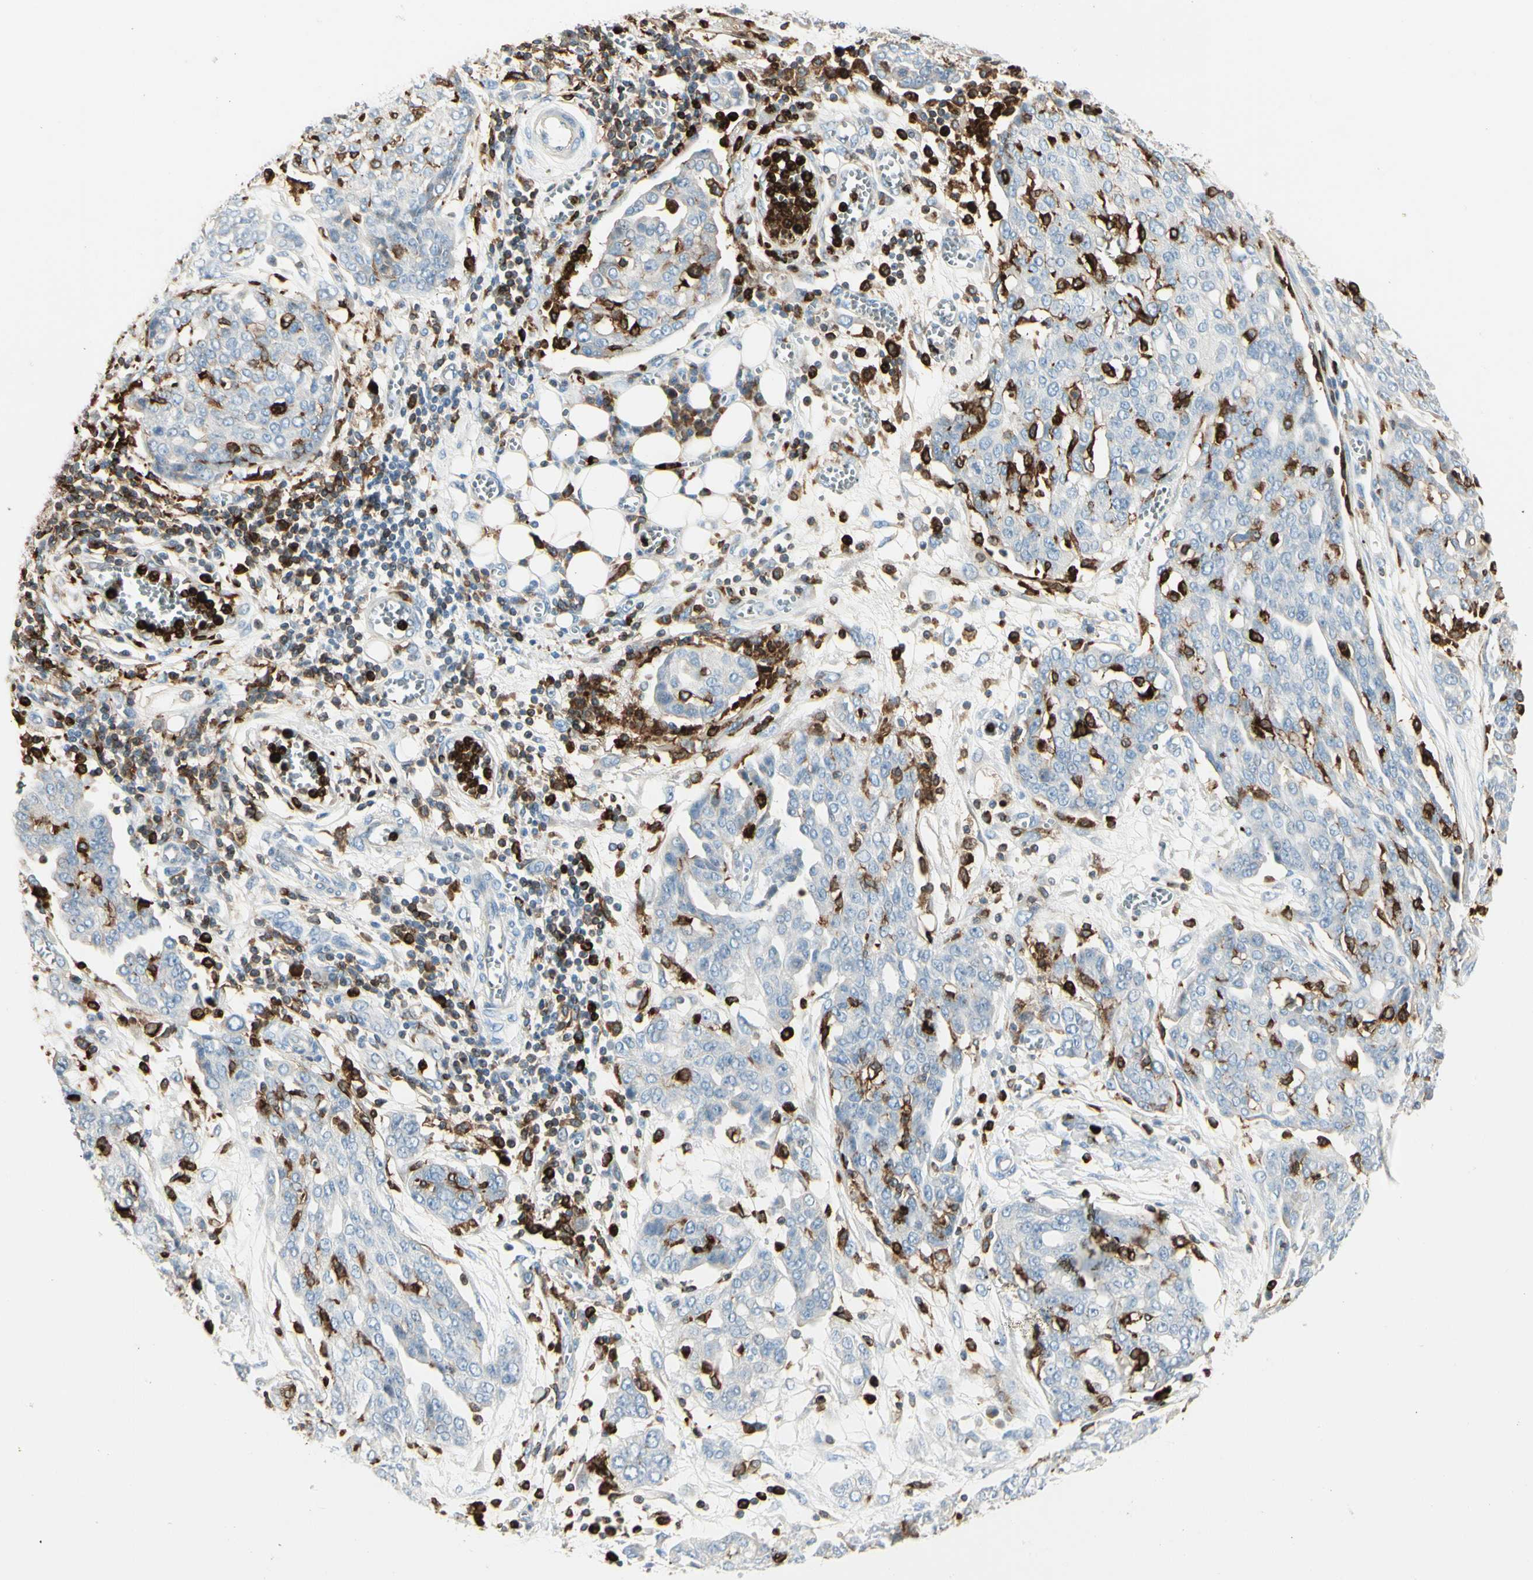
{"staining": {"intensity": "negative", "quantity": "none", "location": "none"}, "tissue": "ovarian cancer", "cell_type": "Tumor cells", "image_type": "cancer", "snomed": [{"axis": "morphology", "description": "Cystadenocarcinoma, serous, NOS"}, {"axis": "topography", "description": "Soft tissue"}, {"axis": "topography", "description": "Ovary"}], "caption": "Tumor cells are negative for brown protein staining in ovarian cancer (serous cystadenocarcinoma).", "gene": "ITGB2", "patient": {"sex": "female", "age": 57}}